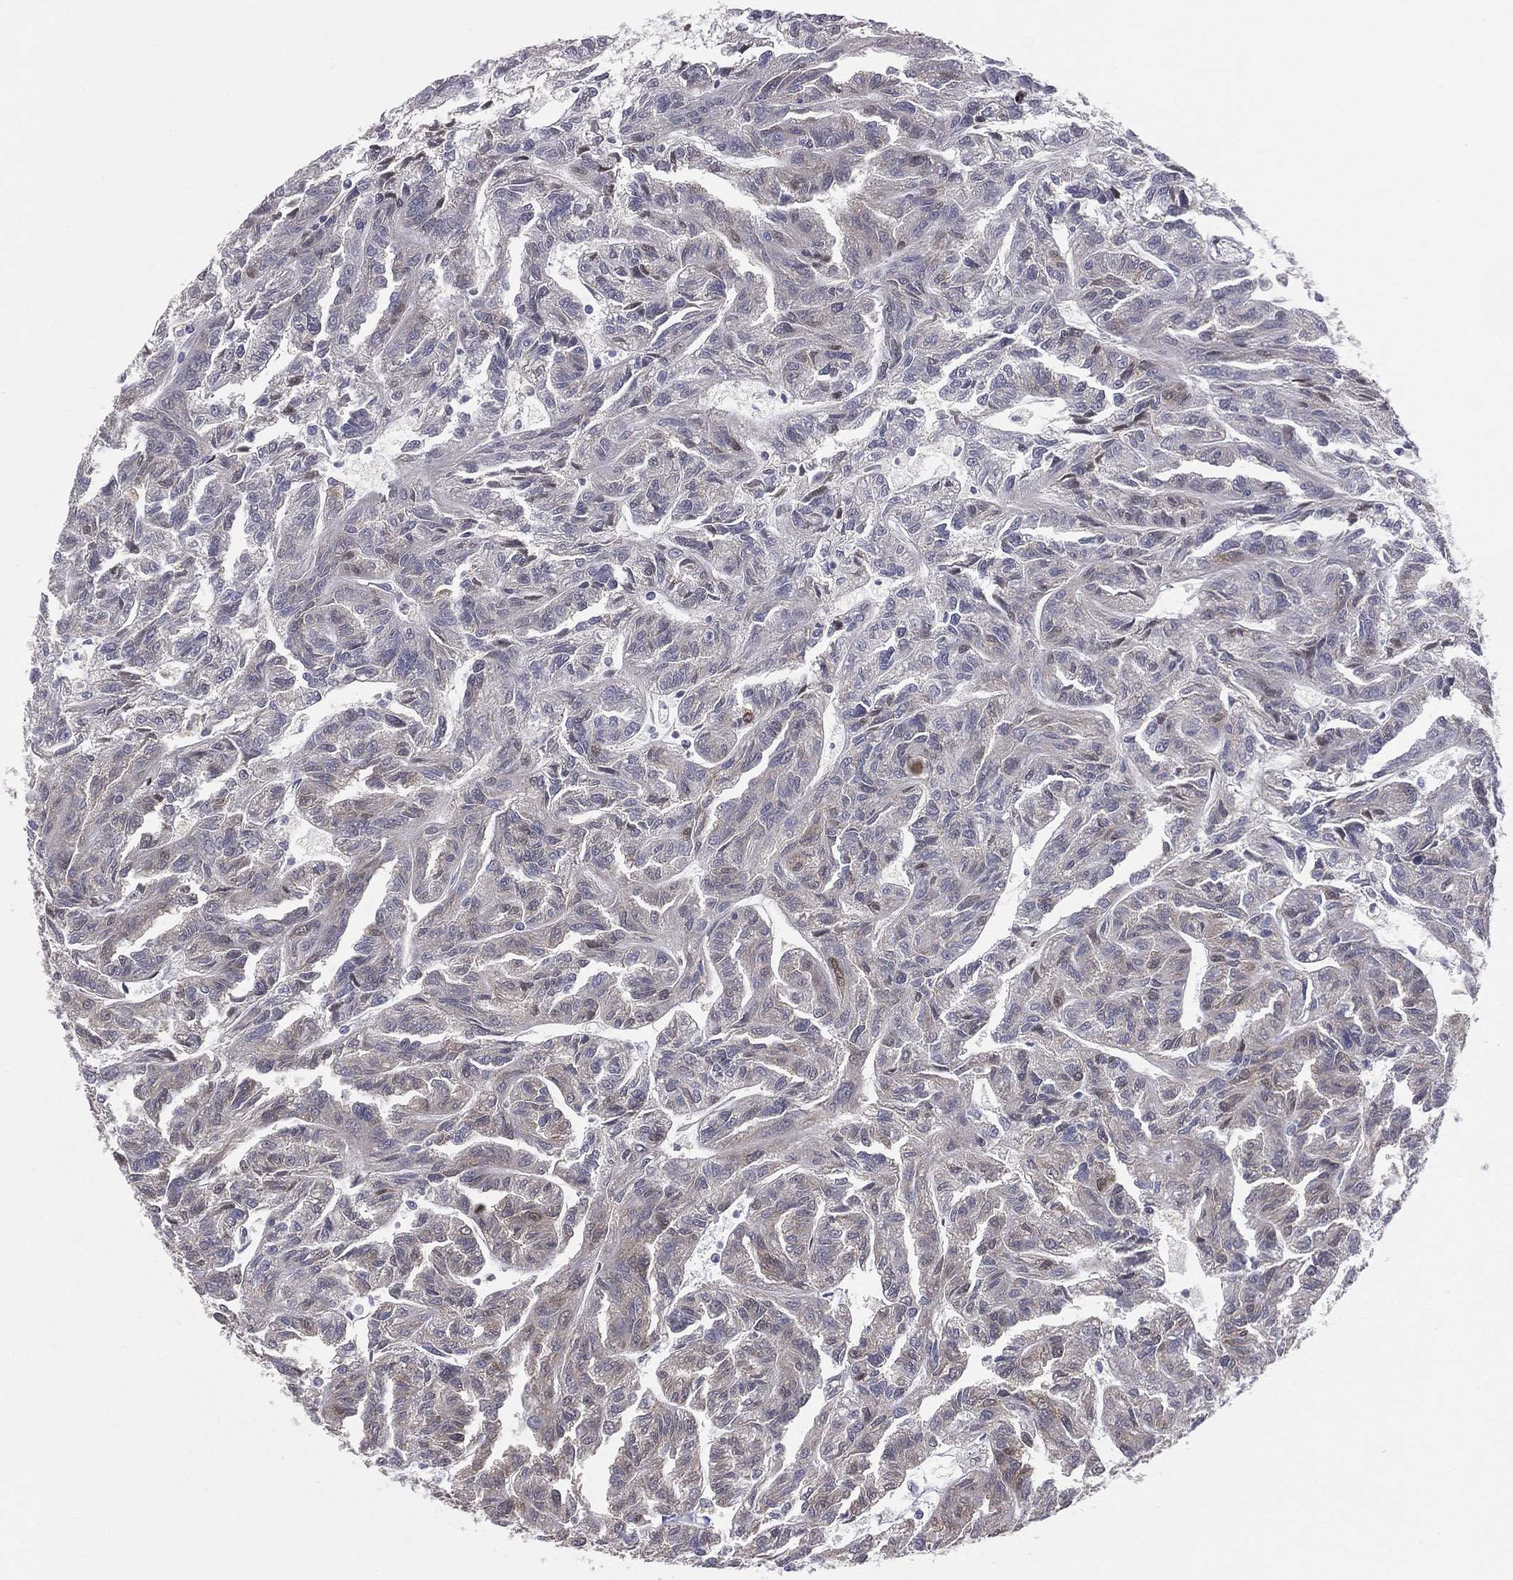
{"staining": {"intensity": "negative", "quantity": "none", "location": "none"}, "tissue": "renal cancer", "cell_type": "Tumor cells", "image_type": "cancer", "snomed": [{"axis": "morphology", "description": "Adenocarcinoma, NOS"}, {"axis": "topography", "description": "Kidney"}], "caption": "IHC histopathology image of neoplastic tissue: renal cancer (adenocarcinoma) stained with DAB displays no significant protein staining in tumor cells. (DAB immunohistochemistry (IHC) with hematoxylin counter stain).", "gene": "DMKN", "patient": {"sex": "male", "age": 79}}